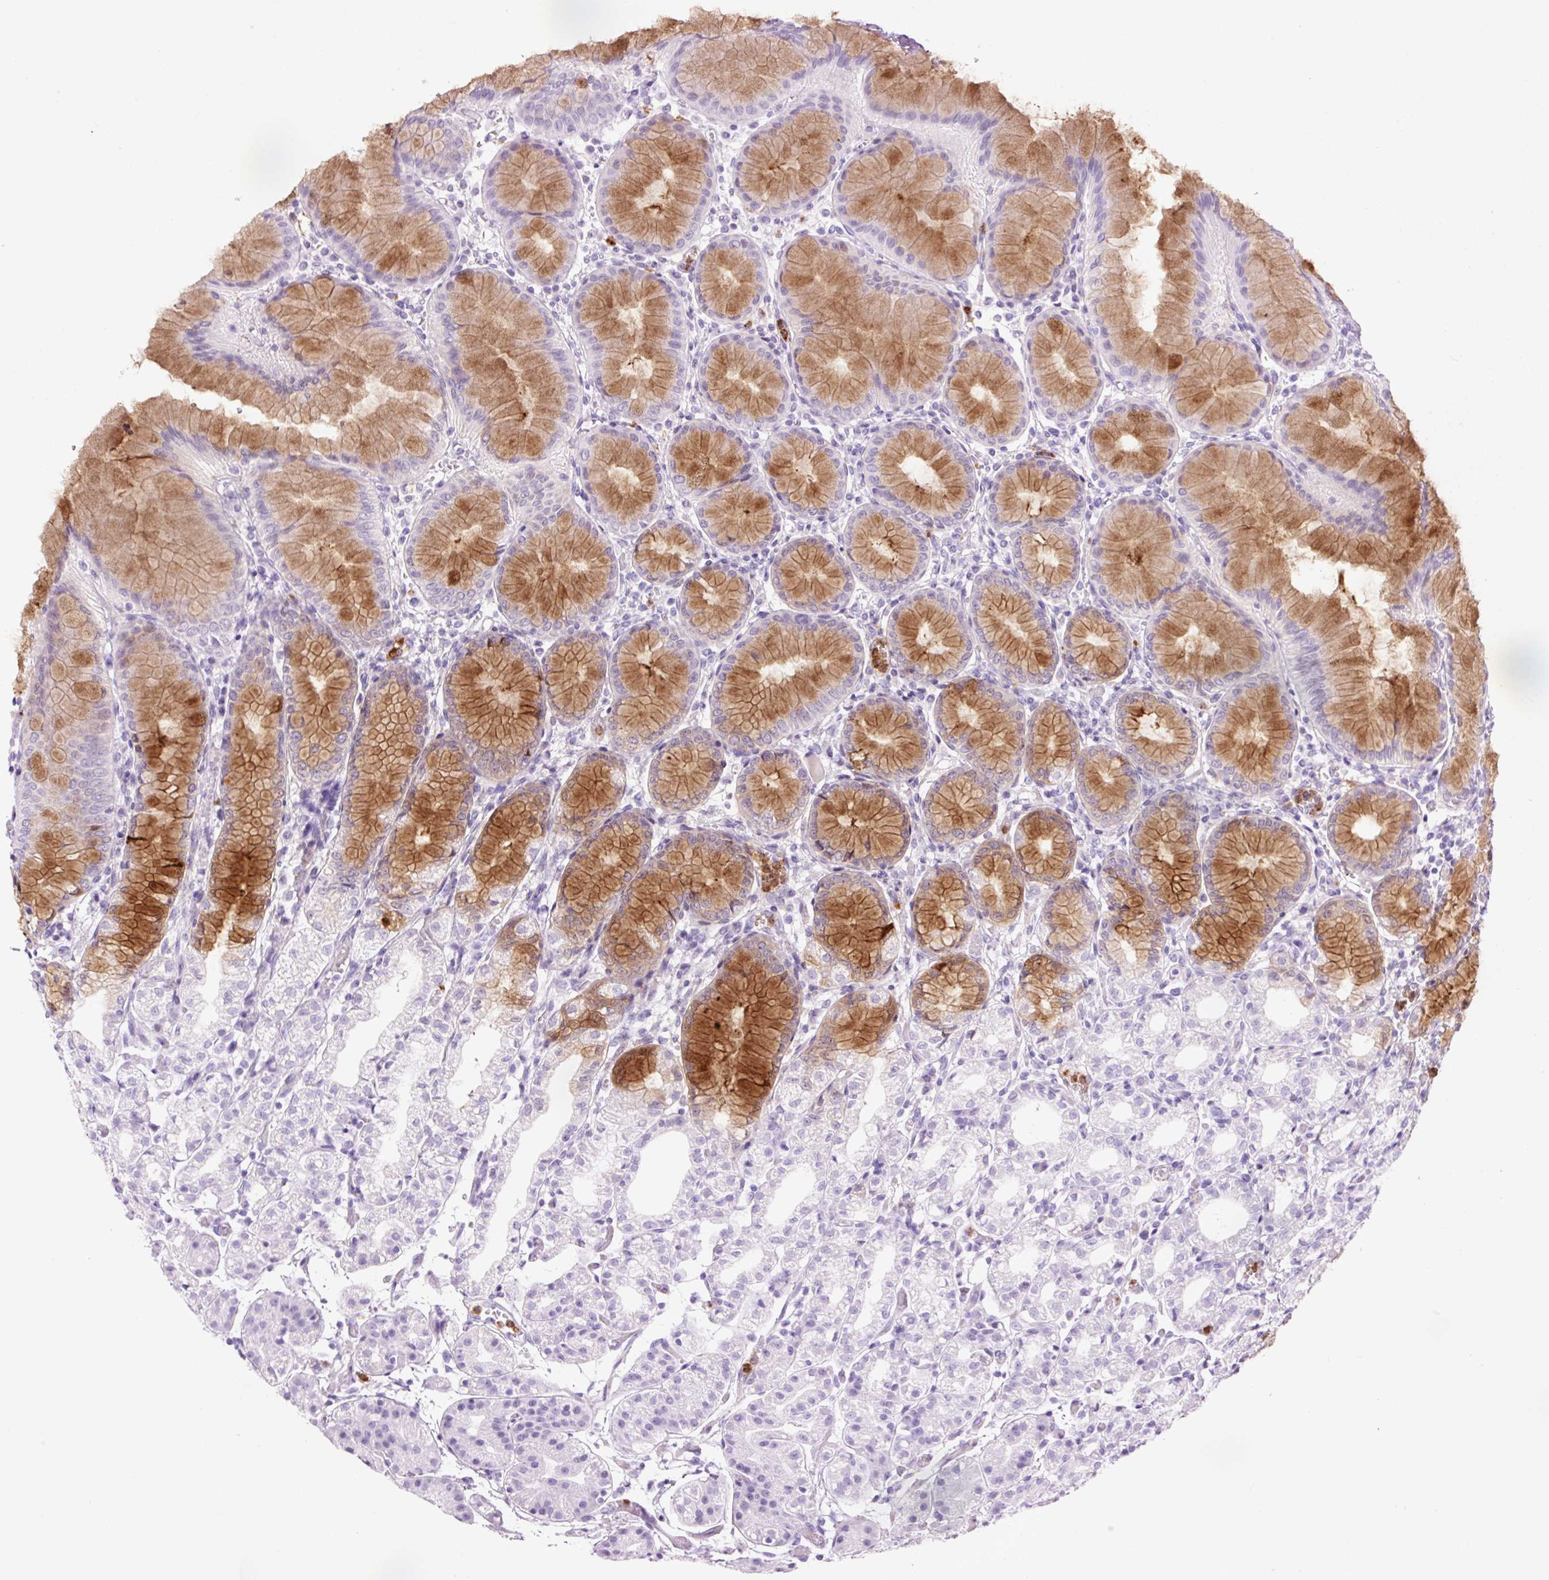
{"staining": {"intensity": "moderate", "quantity": "25%-75%", "location": "cytoplasmic/membranous"}, "tissue": "stomach", "cell_type": "Glandular cells", "image_type": "normal", "snomed": [{"axis": "morphology", "description": "Normal tissue, NOS"}, {"axis": "topography", "description": "Stomach"}], "caption": "Immunohistochemical staining of benign stomach demonstrates moderate cytoplasmic/membranous protein expression in approximately 25%-75% of glandular cells. (Brightfield microscopy of DAB IHC at high magnification).", "gene": "LYZ", "patient": {"sex": "female", "age": 57}}